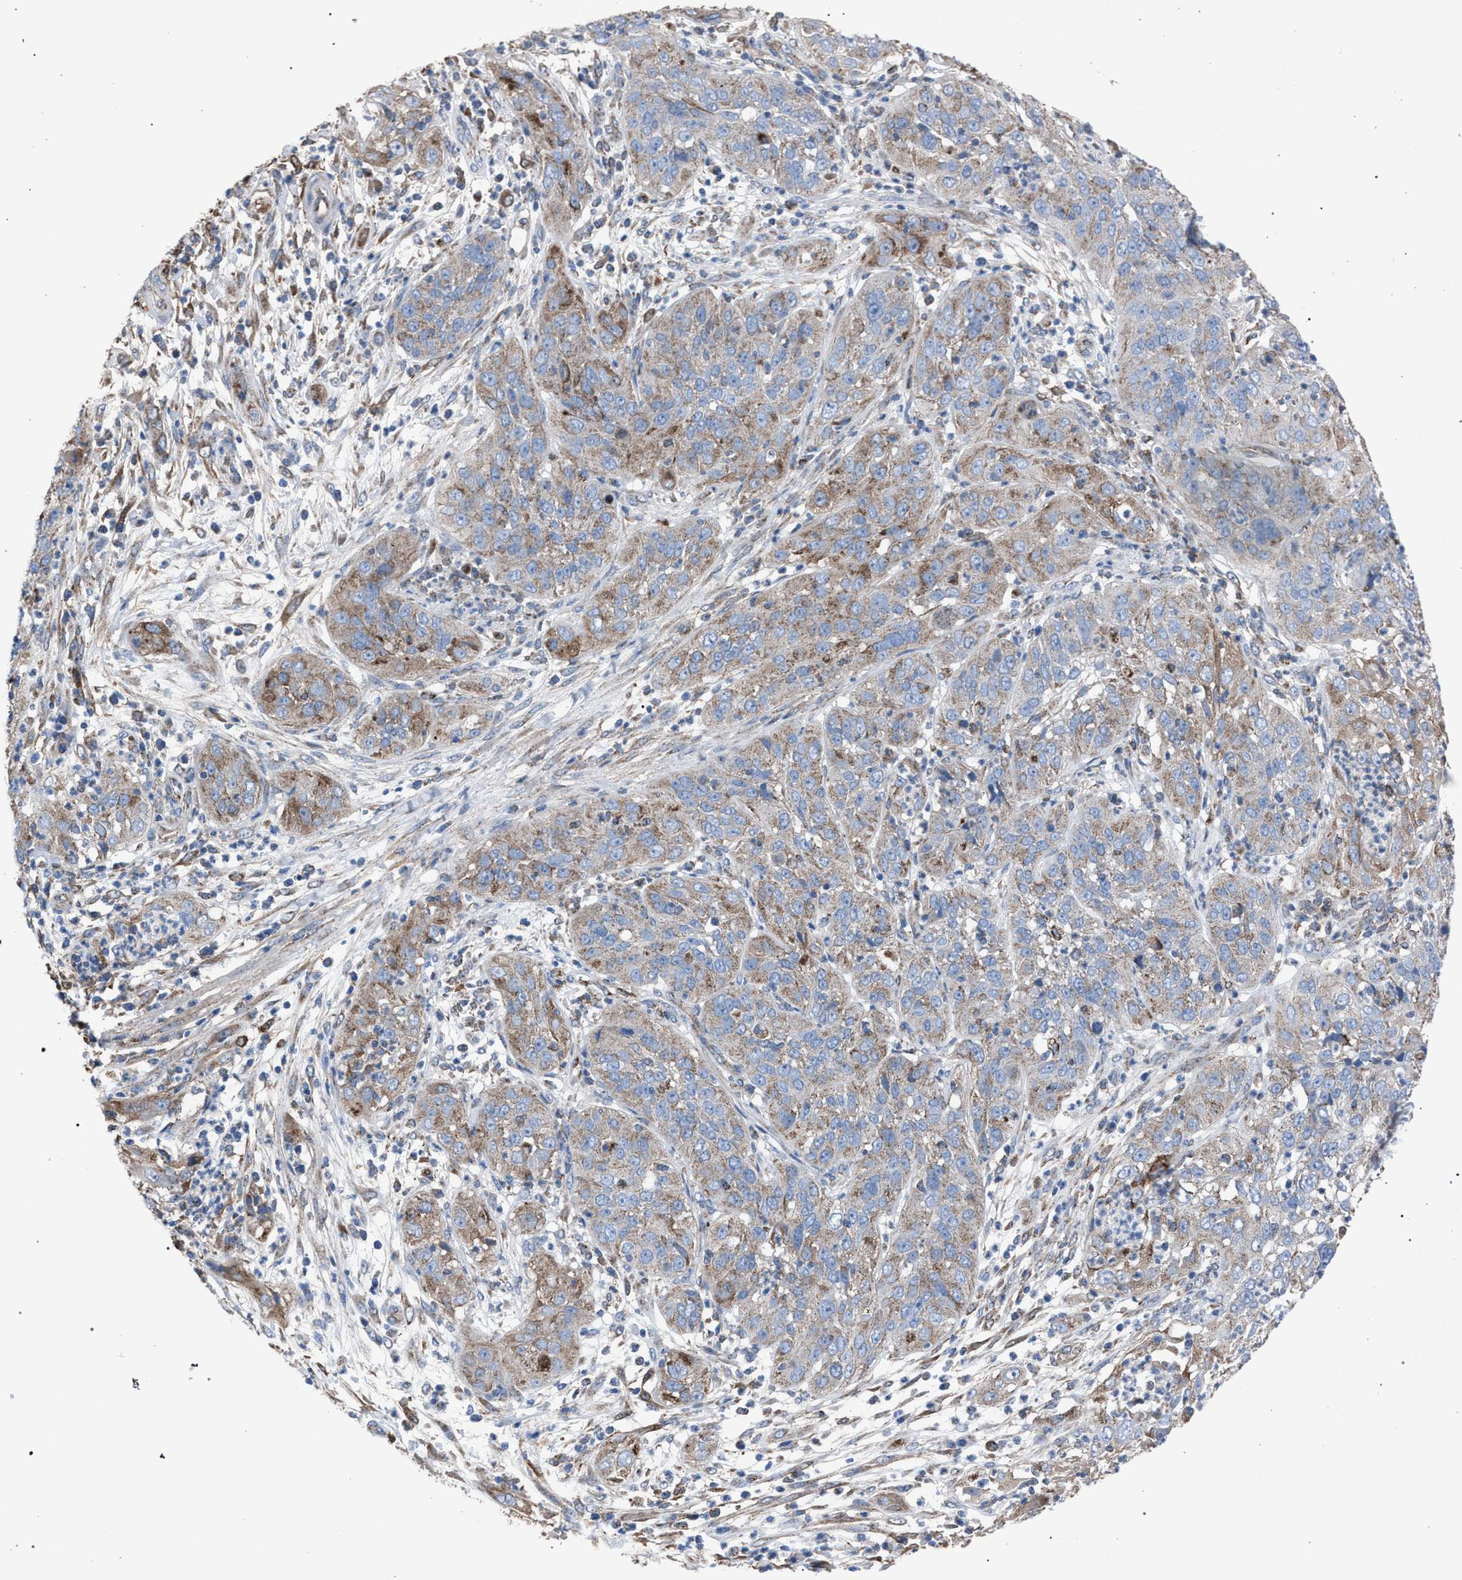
{"staining": {"intensity": "moderate", "quantity": ">75%", "location": "cytoplasmic/membranous"}, "tissue": "cervical cancer", "cell_type": "Tumor cells", "image_type": "cancer", "snomed": [{"axis": "morphology", "description": "Squamous cell carcinoma, NOS"}, {"axis": "topography", "description": "Cervix"}], "caption": "This photomicrograph displays immunohistochemistry staining of cervical squamous cell carcinoma, with medium moderate cytoplasmic/membranous positivity in about >75% of tumor cells.", "gene": "HSD17B4", "patient": {"sex": "female", "age": 32}}